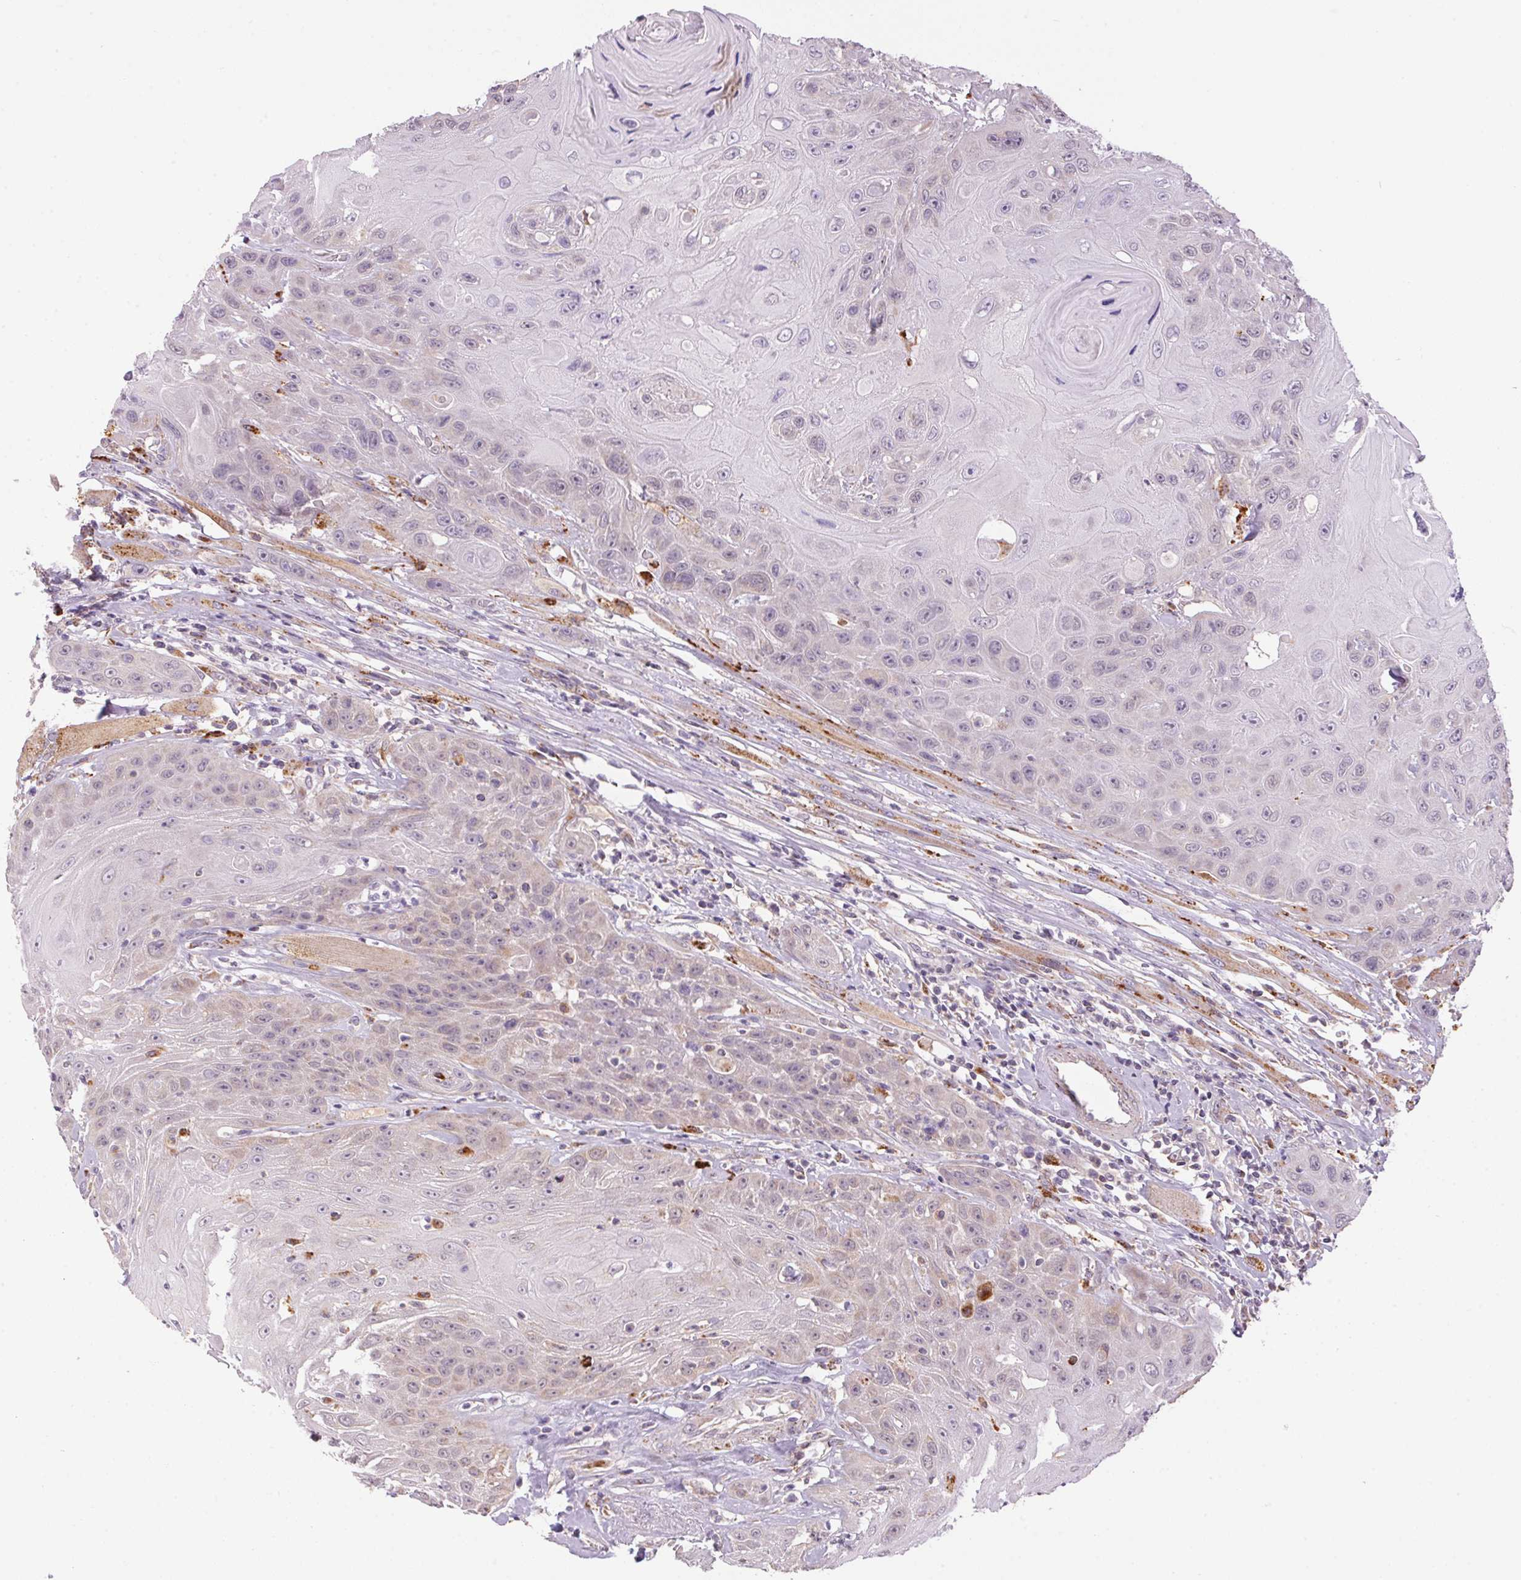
{"staining": {"intensity": "weak", "quantity": "<25%", "location": "cytoplasmic/membranous"}, "tissue": "head and neck cancer", "cell_type": "Tumor cells", "image_type": "cancer", "snomed": [{"axis": "morphology", "description": "Squamous cell carcinoma, NOS"}, {"axis": "topography", "description": "Head-Neck"}], "caption": "DAB (3,3'-diaminobenzidine) immunohistochemical staining of human head and neck cancer (squamous cell carcinoma) displays no significant expression in tumor cells.", "gene": "ADH5", "patient": {"sex": "female", "age": 59}}